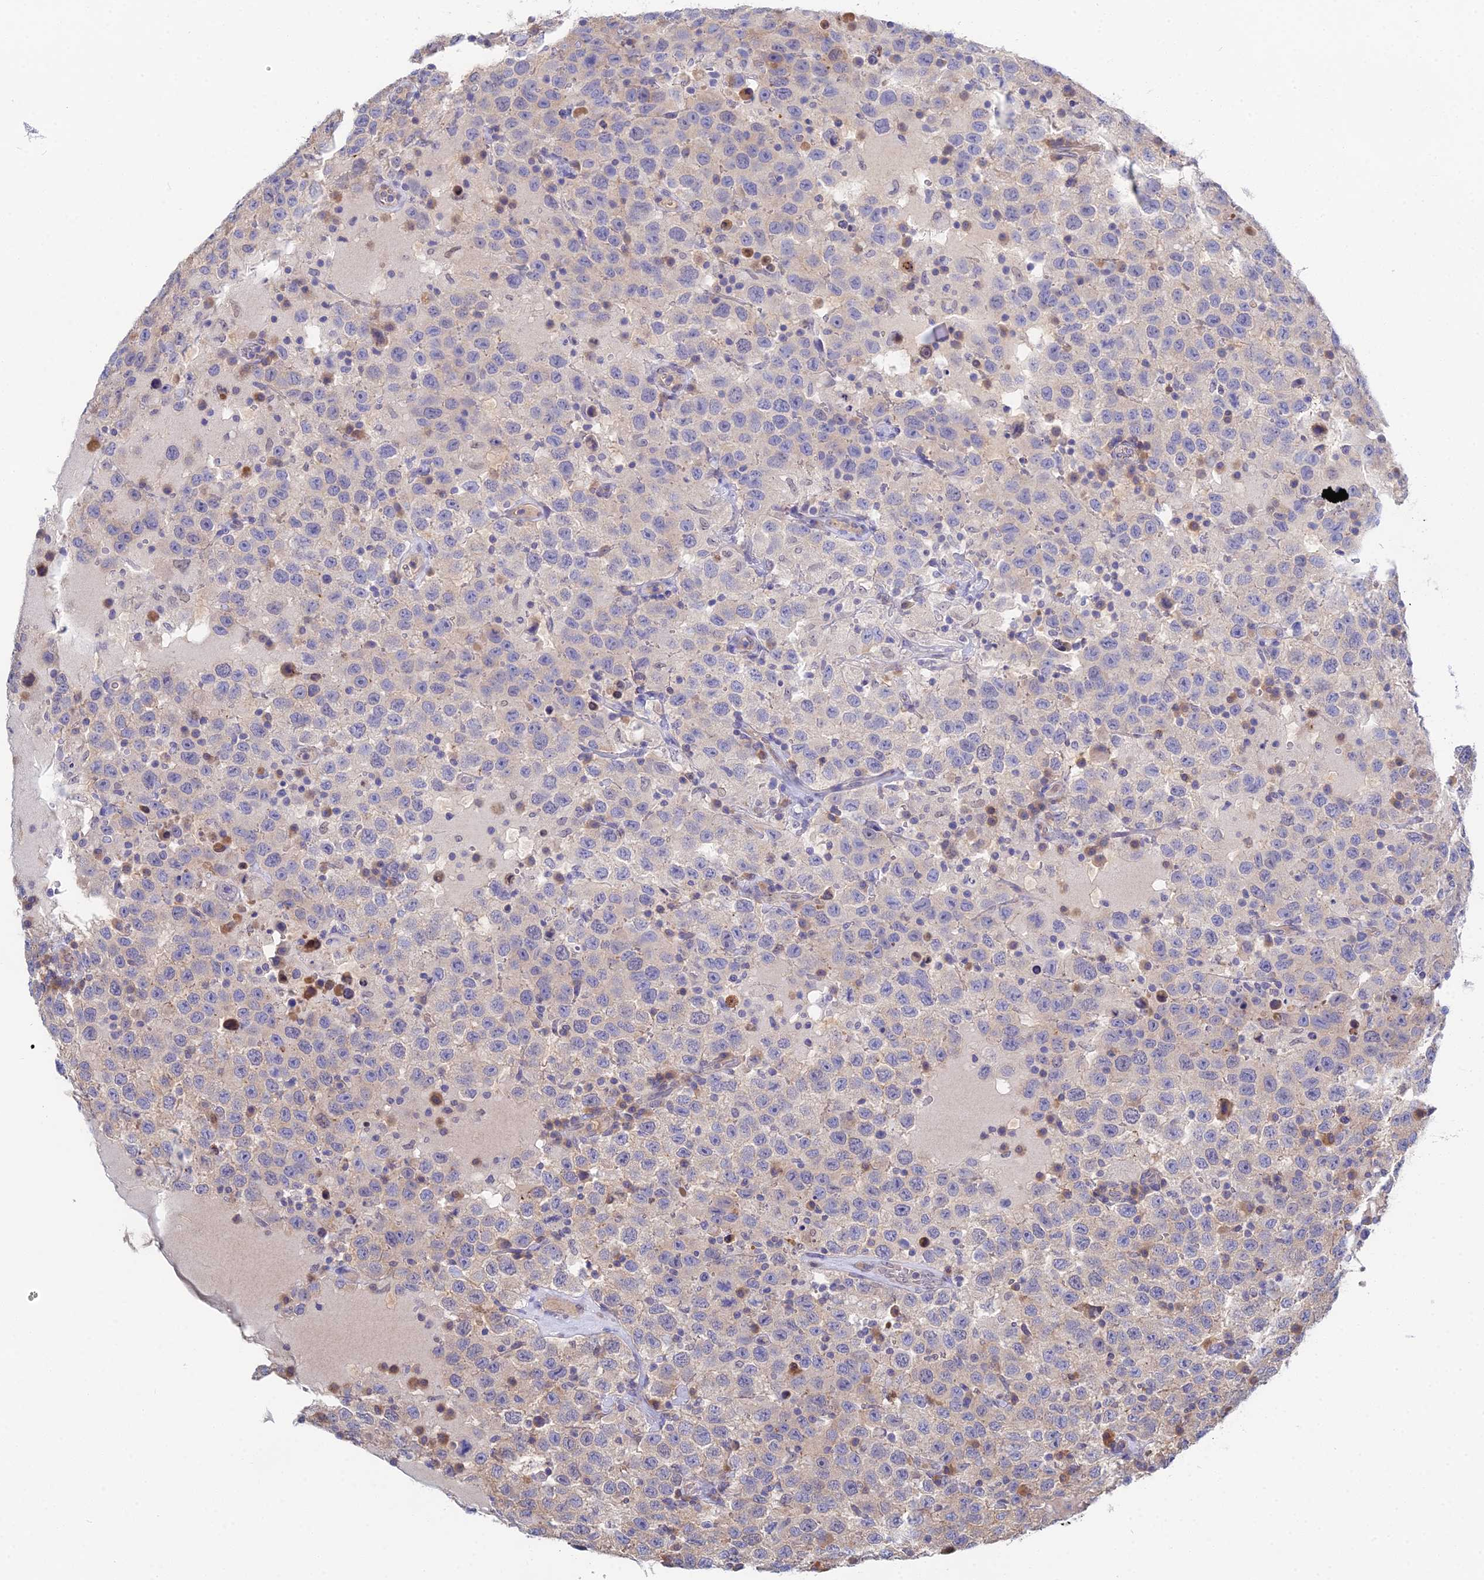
{"staining": {"intensity": "negative", "quantity": "none", "location": "none"}, "tissue": "testis cancer", "cell_type": "Tumor cells", "image_type": "cancer", "snomed": [{"axis": "morphology", "description": "Seminoma, NOS"}, {"axis": "topography", "description": "Testis"}], "caption": "Immunohistochemical staining of human testis cancer shows no significant positivity in tumor cells.", "gene": "DNAH14", "patient": {"sex": "male", "age": 41}}